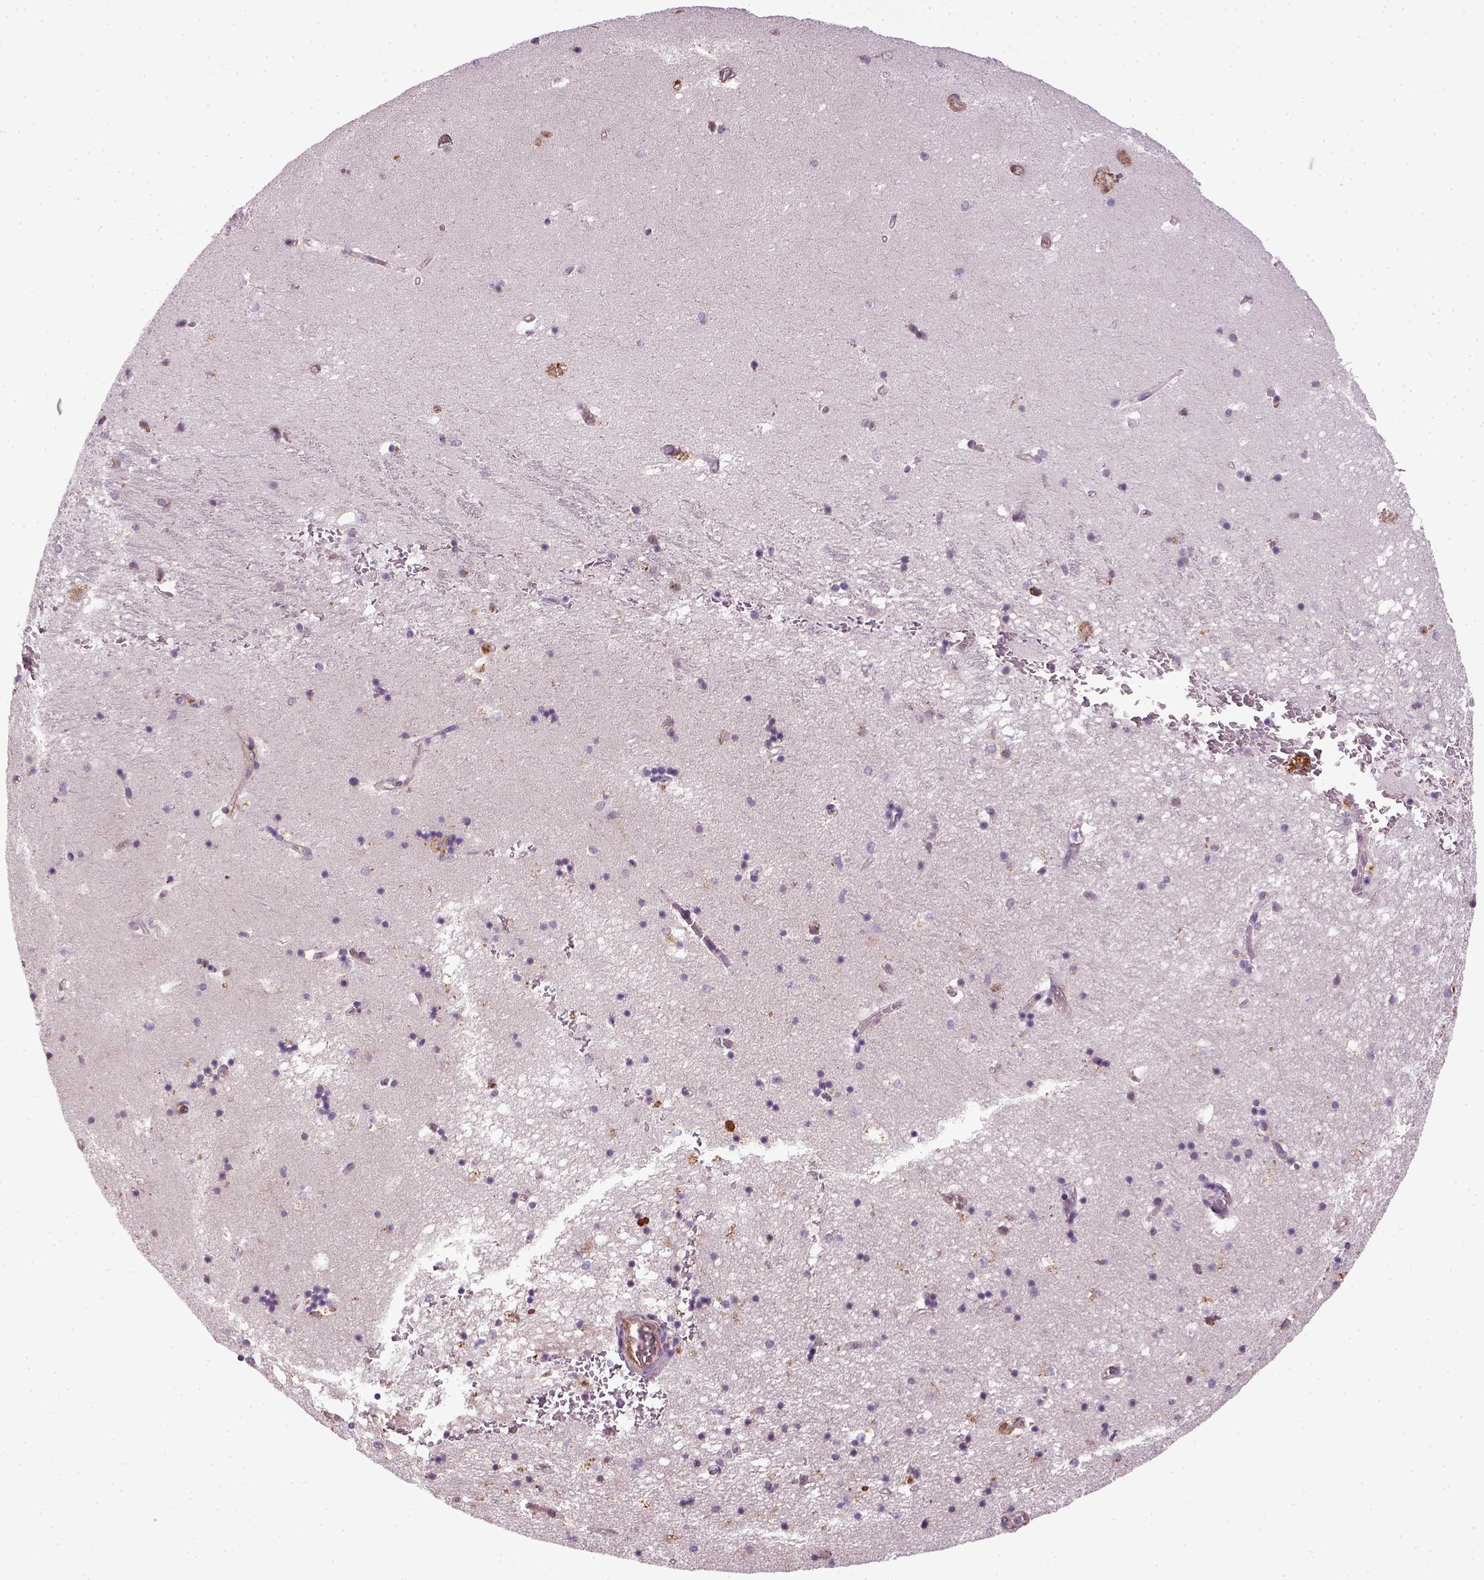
{"staining": {"intensity": "negative", "quantity": "none", "location": "none"}, "tissue": "hippocampus", "cell_type": "Glial cells", "image_type": "normal", "snomed": [{"axis": "morphology", "description": "Normal tissue, NOS"}, {"axis": "topography", "description": "Hippocampus"}], "caption": "Immunohistochemistry (IHC) image of normal human hippocampus stained for a protein (brown), which shows no staining in glial cells.", "gene": "TPRG1", "patient": {"sex": "male", "age": 58}}